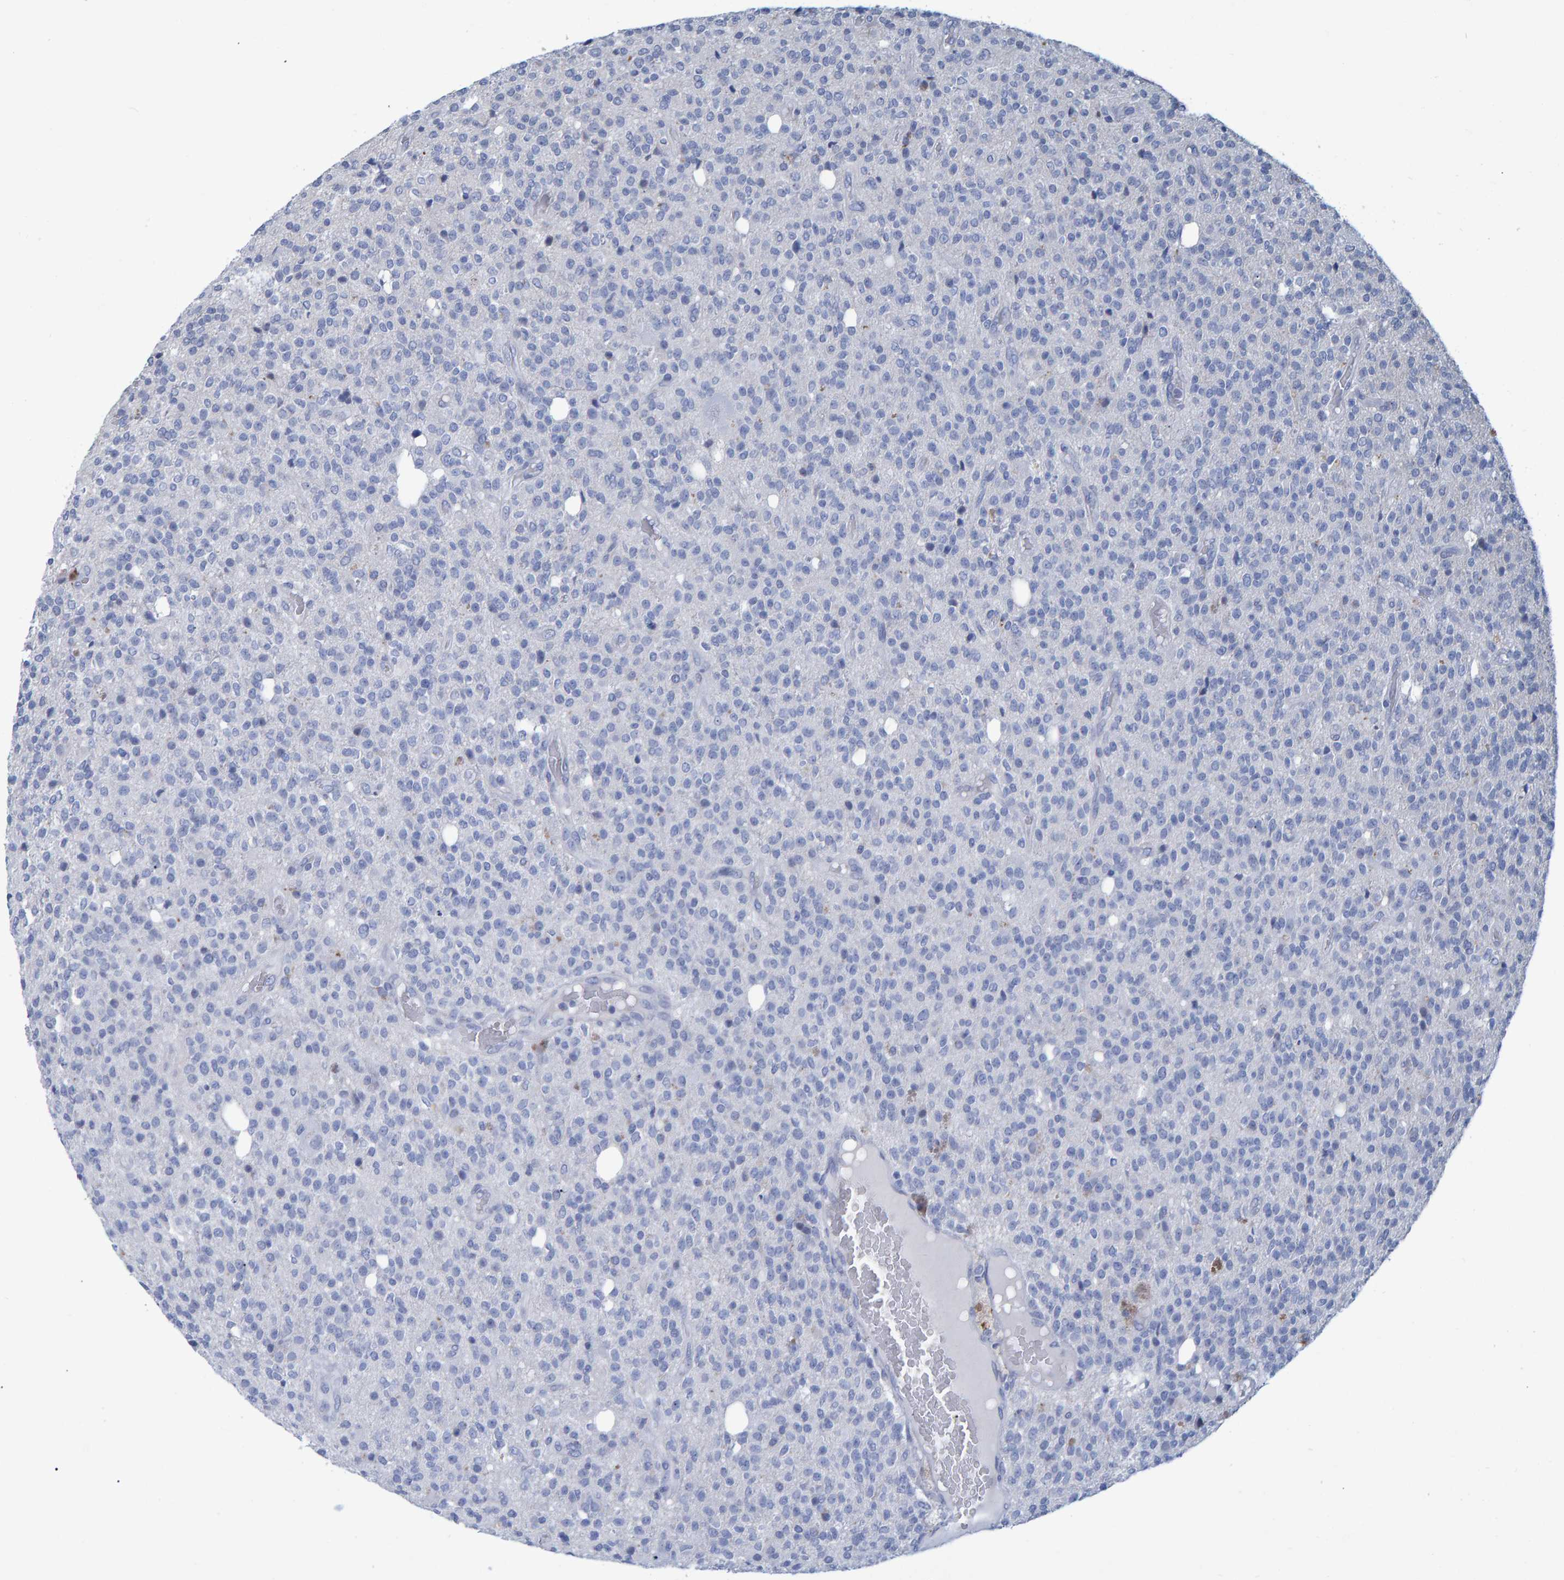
{"staining": {"intensity": "negative", "quantity": "none", "location": "none"}, "tissue": "glioma", "cell_type": "Tumor cells", "image_type": "cancer", "snomed": [{"axis": "morphology", "description": "Glioma, malignant, High grade"}, {"axis": "topography", "description": "Brain"}], "caption": "A micrograph of human malignant high-grade glioma is negative for staining in tumor cells.", "gene": "PROCA1", "patient": {"sex": "male", "age": 34}}